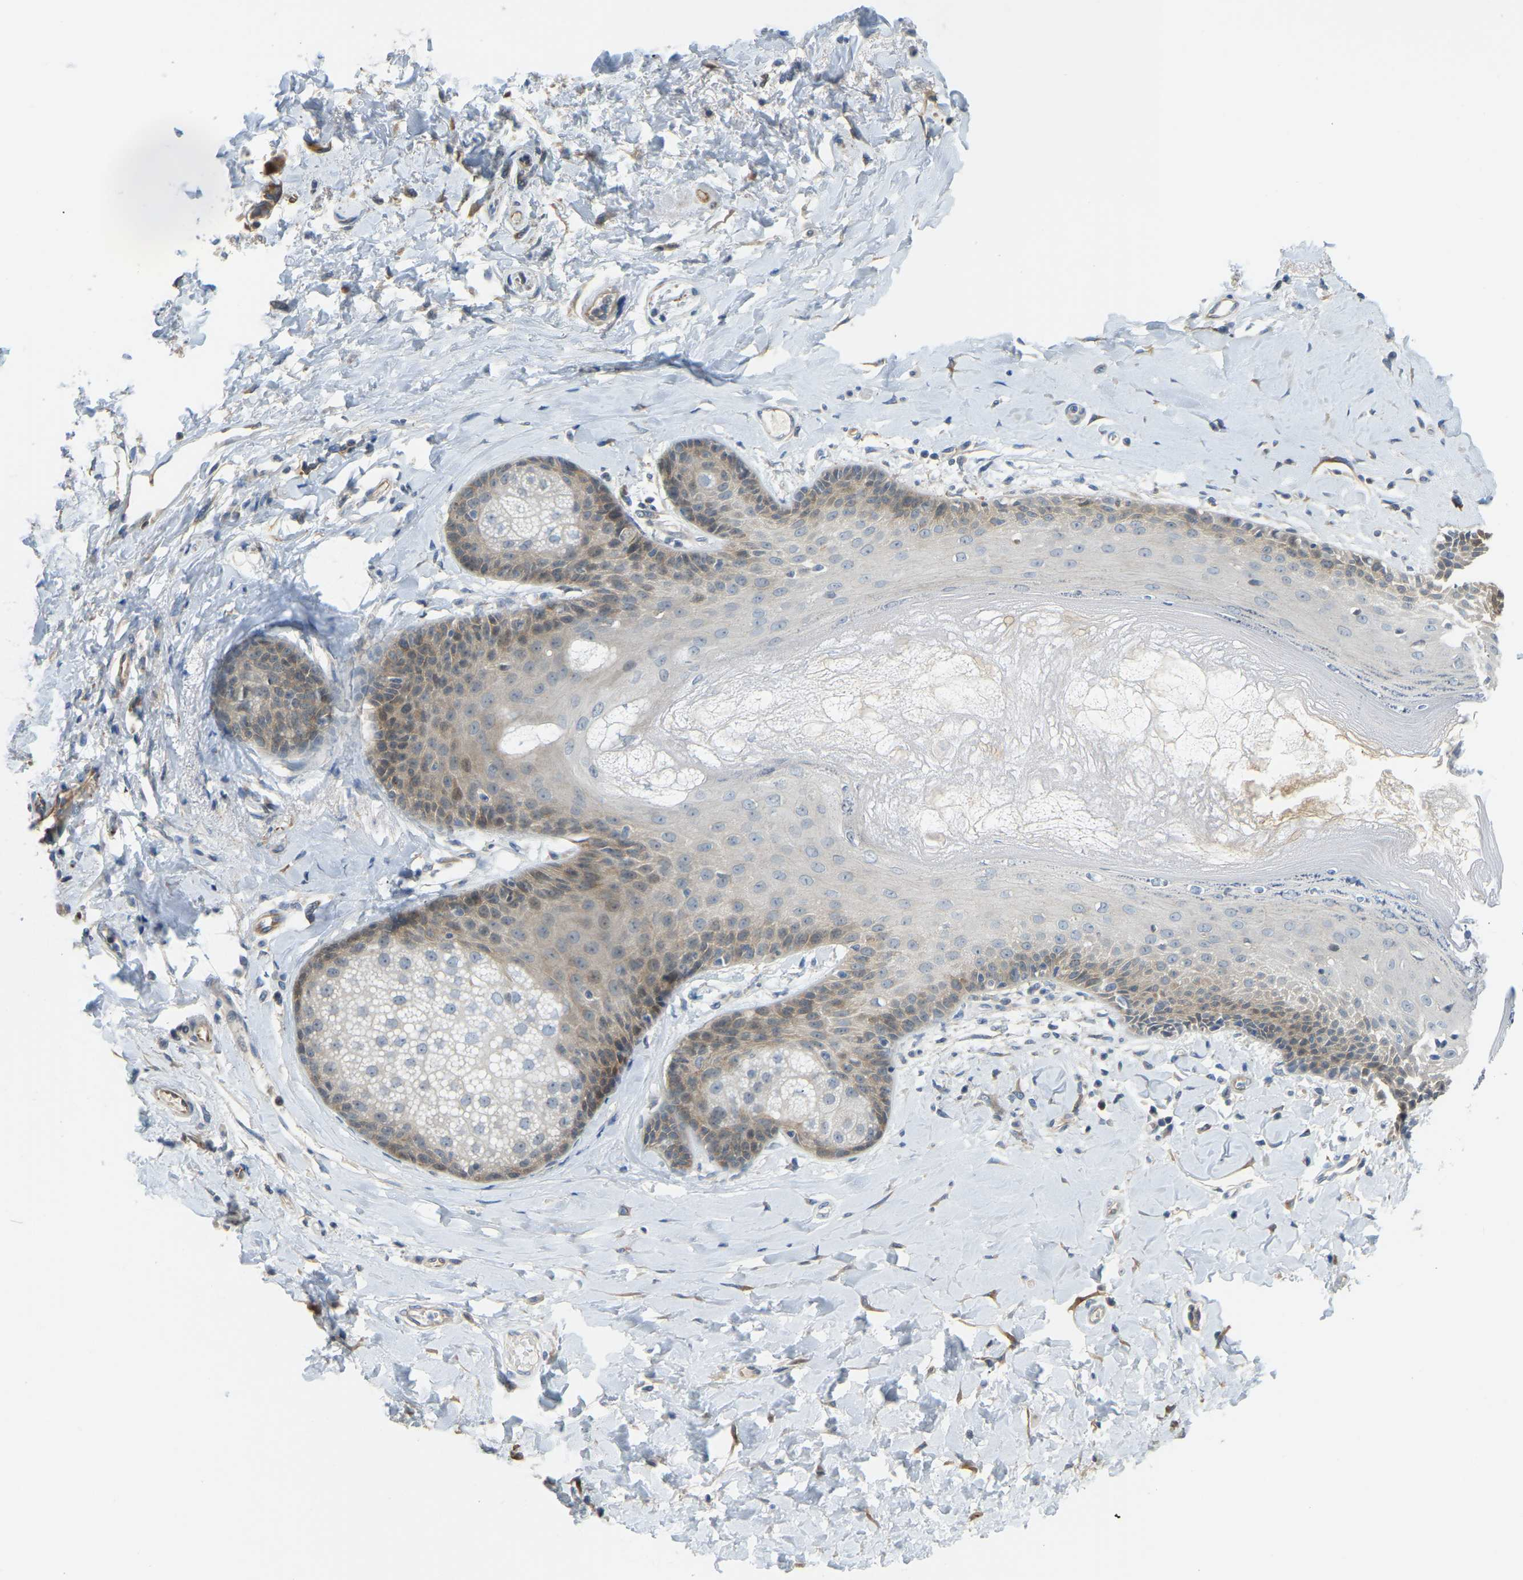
{"staining": {"intensity": "moderate", "quantity": "<25%", "location": "cytoplasmic/membranous"}, "tissue": "skin", "cell_type": "Epidermal cells", "image_type": "normal", "snomed": [{"axis": "morphology", "description": "Normal tissue, NOS"}, {"axis": "topography", "description": "Anal"}], "caption": "Skin was stained to show a protein in brown. There is low levels of moderate cytoplasmic/membranous positivity in about <25% of epidermal cells. Immunohistochemistry (ihc) stains the protein of interest in brown and the nuclei are stained blue.", "gene": "NME8", "patient": {"sex": "male", "age": 69}}